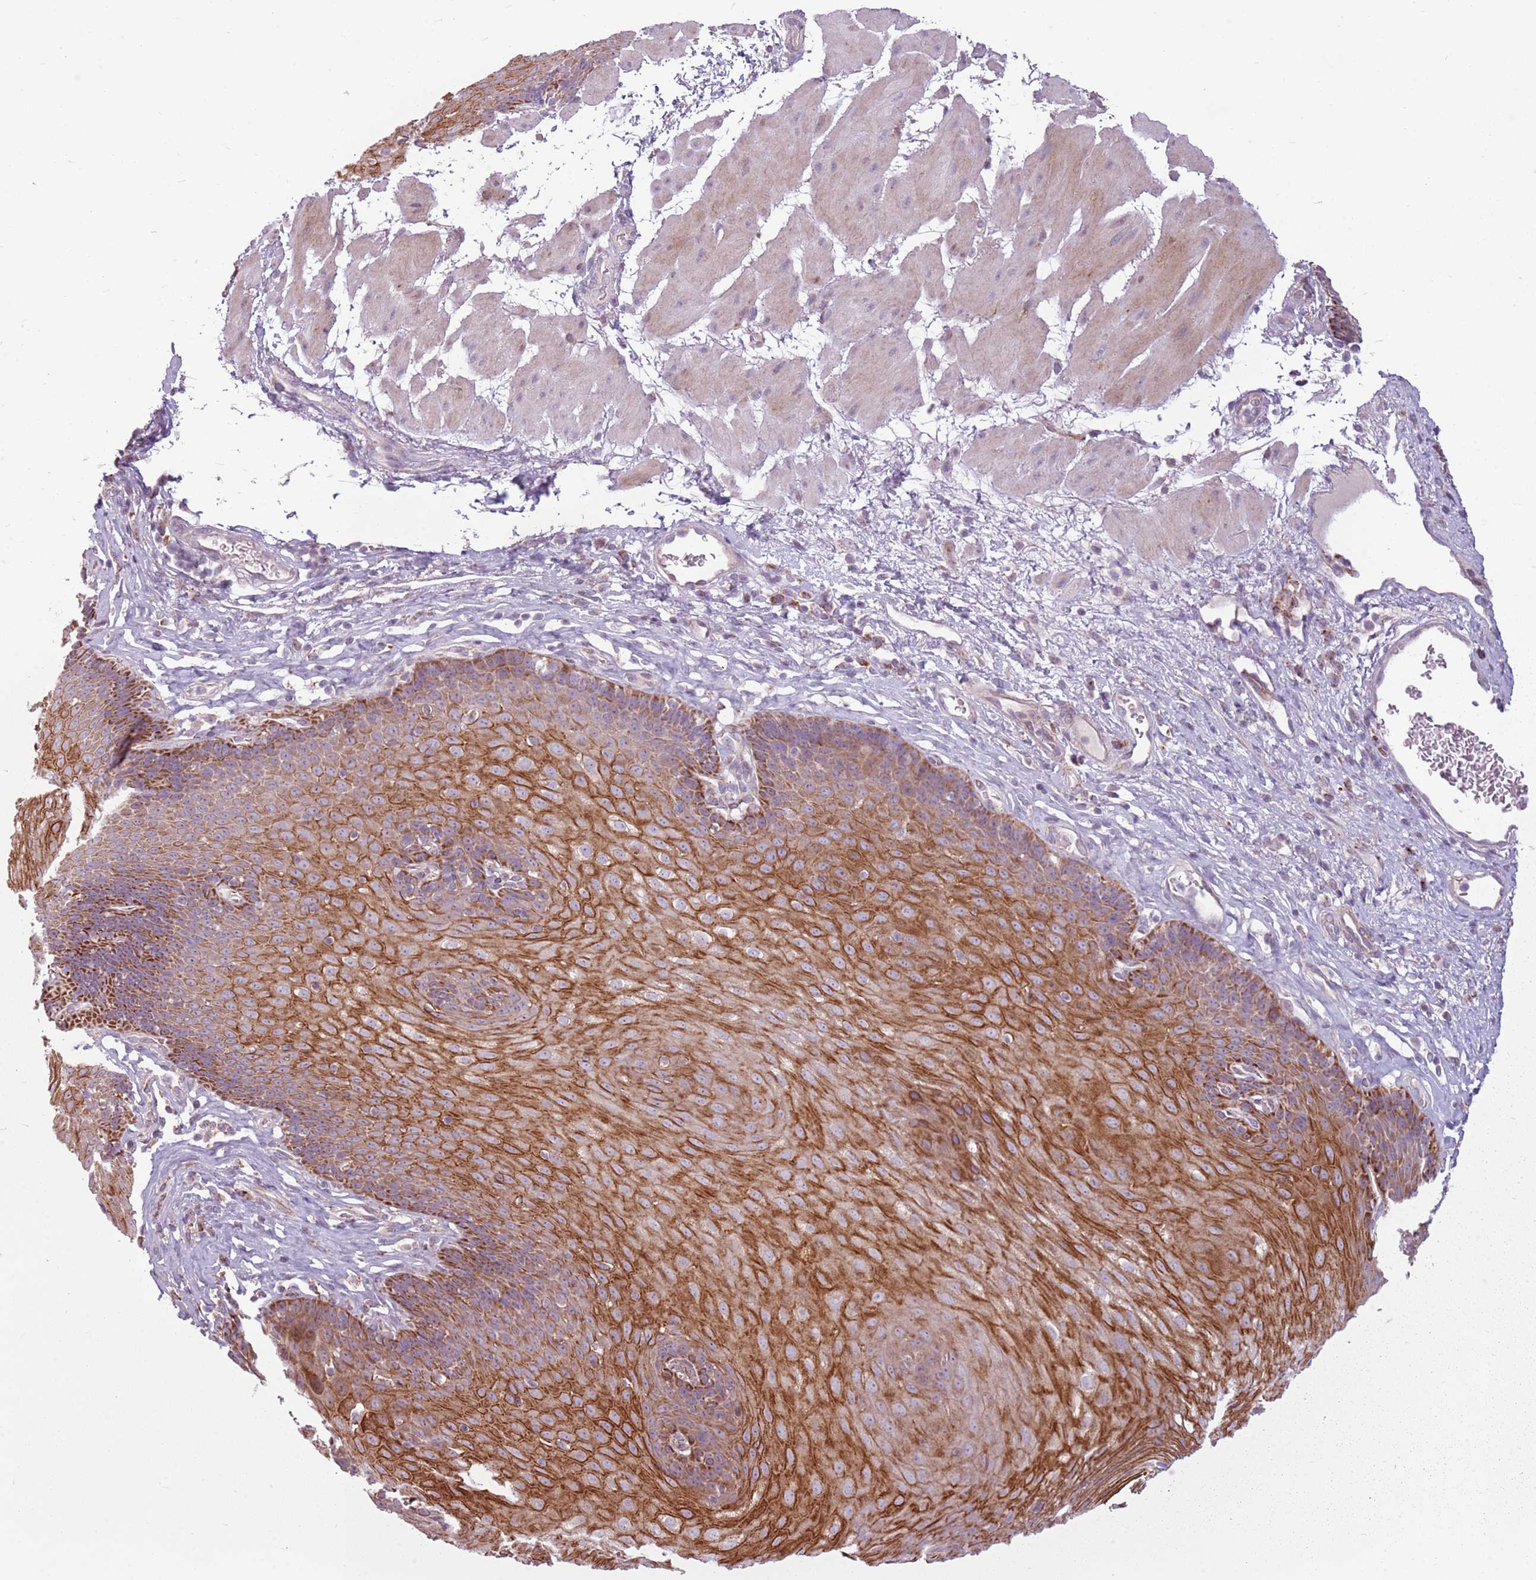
{"staining": {"intensity": "strong", "quantity": ">75%", "location": "cytoplasmic/membranous"}, "tissue": "esophagus", "cell_type": "Squamous epithelial cells", "image_type": "normal", "snomed": [{"axis": "morphology", "description": "Normal tissue, NOS"}, {"axis": "topography", "description": "Esophagus"}], "caption": "About >75% of squamous epithelial cells in unremarkable human esophagus display strong cytoplasmic/membranous protein staining as visualized by brown immunohistochemical staining.", "gene": "ZNF530", "patient": {"sex": "female", "age": 66}}